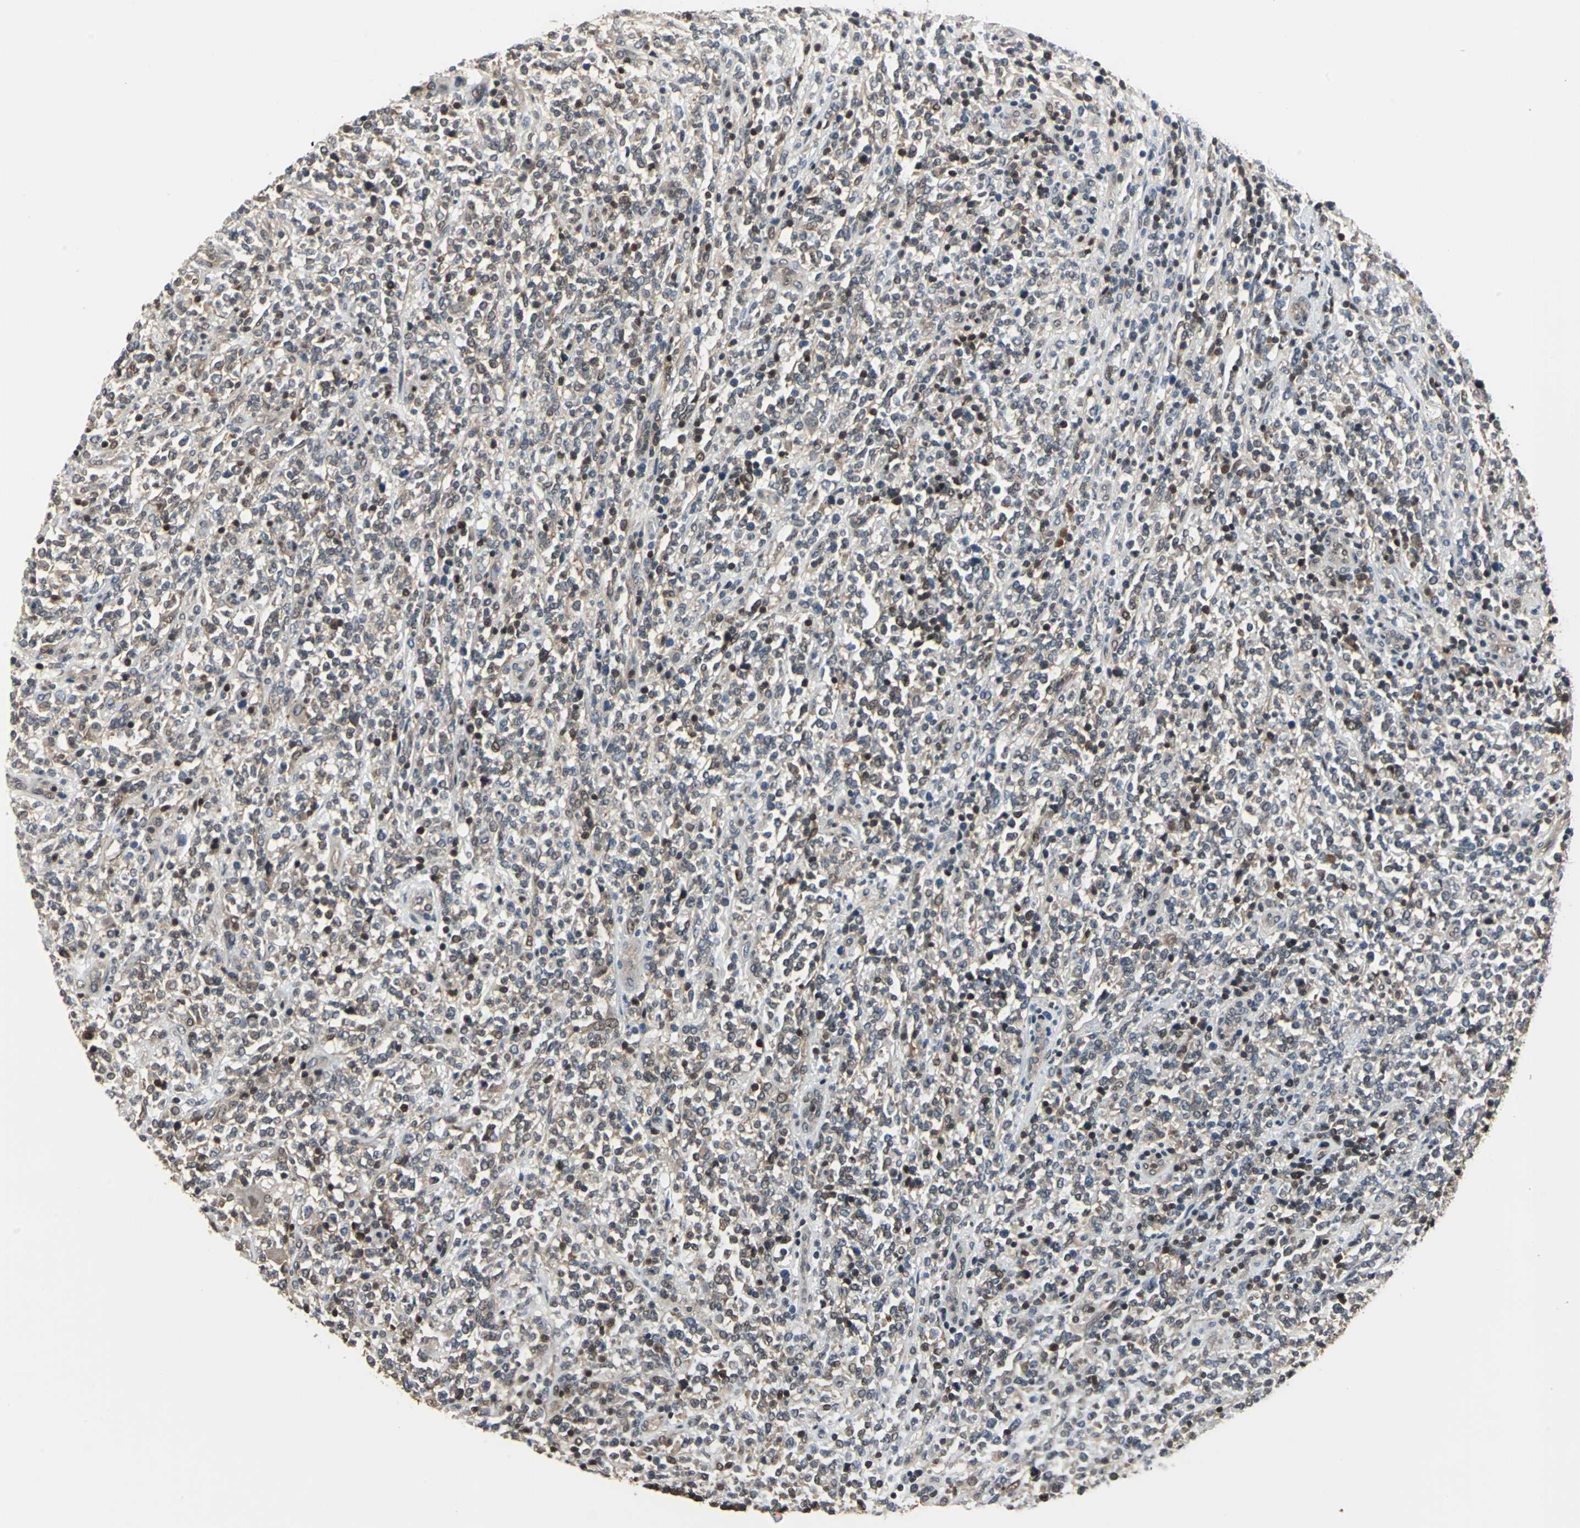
{"staining": {"intensity": "moderate", "quantity": ">75%", "location": "cytoplasmic/membranous,nuclear"}, "tissue": "lymphoma", "cell_type": "Tumor cells", "image_type": "cancer", "snomed": [{"axis": "morphology", "description": "Malignant lymphoma, non-Hodgkin's type, High grade"}, {"axis": "topography", "description": "Soft tissue"}], "caption": "Moderate cytoplasmic/membranous and nuclear staining is seen in approximately >75% of tumor cells in lymphoma.", "gene": "PSME1", "patient": {"sex": "male", "age": 18}}